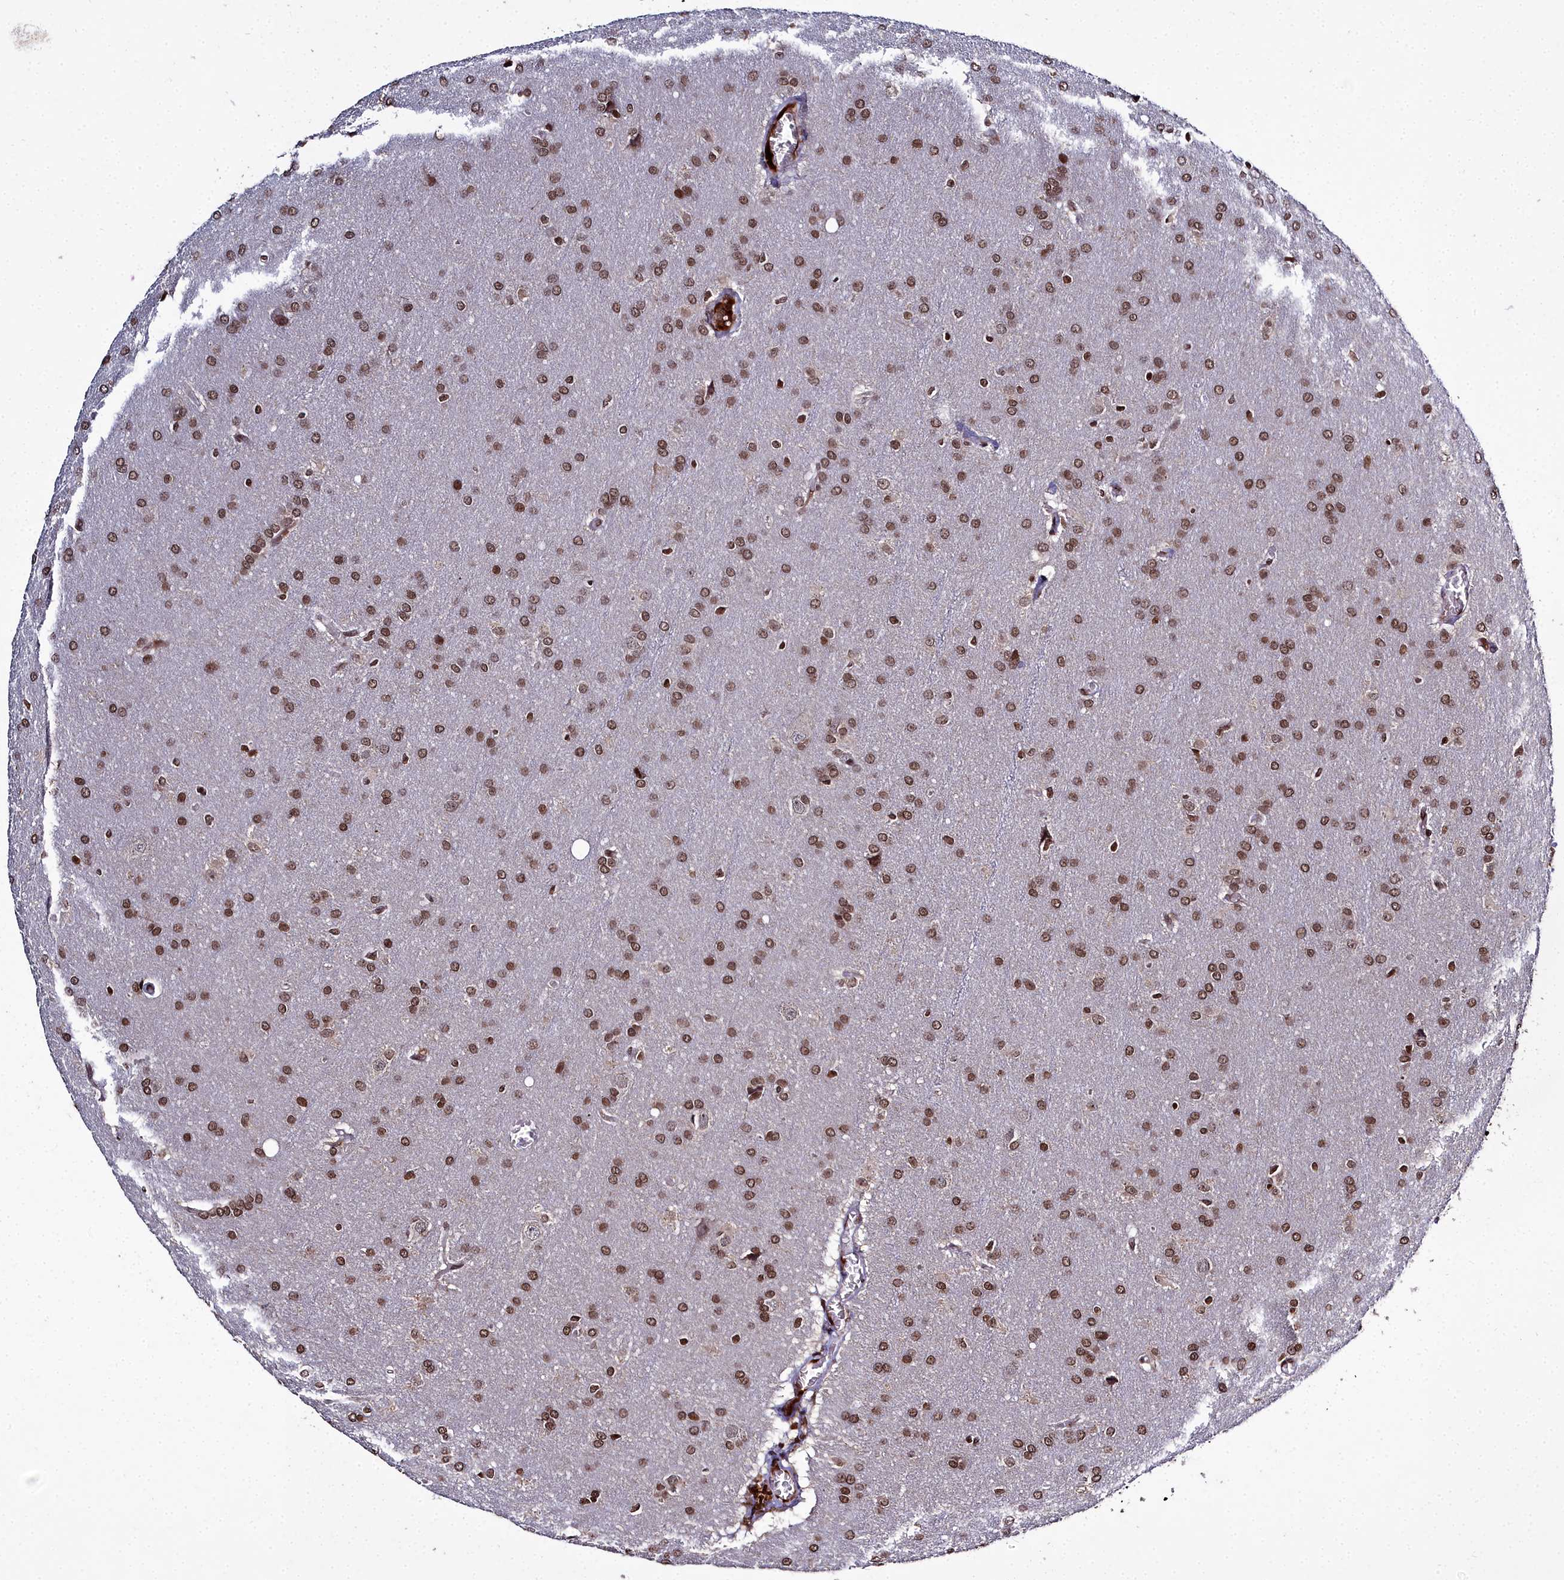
{"staining": {"intensity": "moderate", "quantity": ">75%", "location": "nuclear"}, "tissue": "glioma", "cell_type": "Tumor cells", "image_type": "cancer", "snomed": [{"axis": "morphology", "description": "Glioma, malignant, Low grade"}, {"axis": "topography", "description": "Brain"}], "caption": "Protein analysis of glioma tissue demonstrates moderate nuclear staining in approximately >75% of tumor cells.", "gene": "FZD4", "patient": {"sex": "female", "age": 32}}